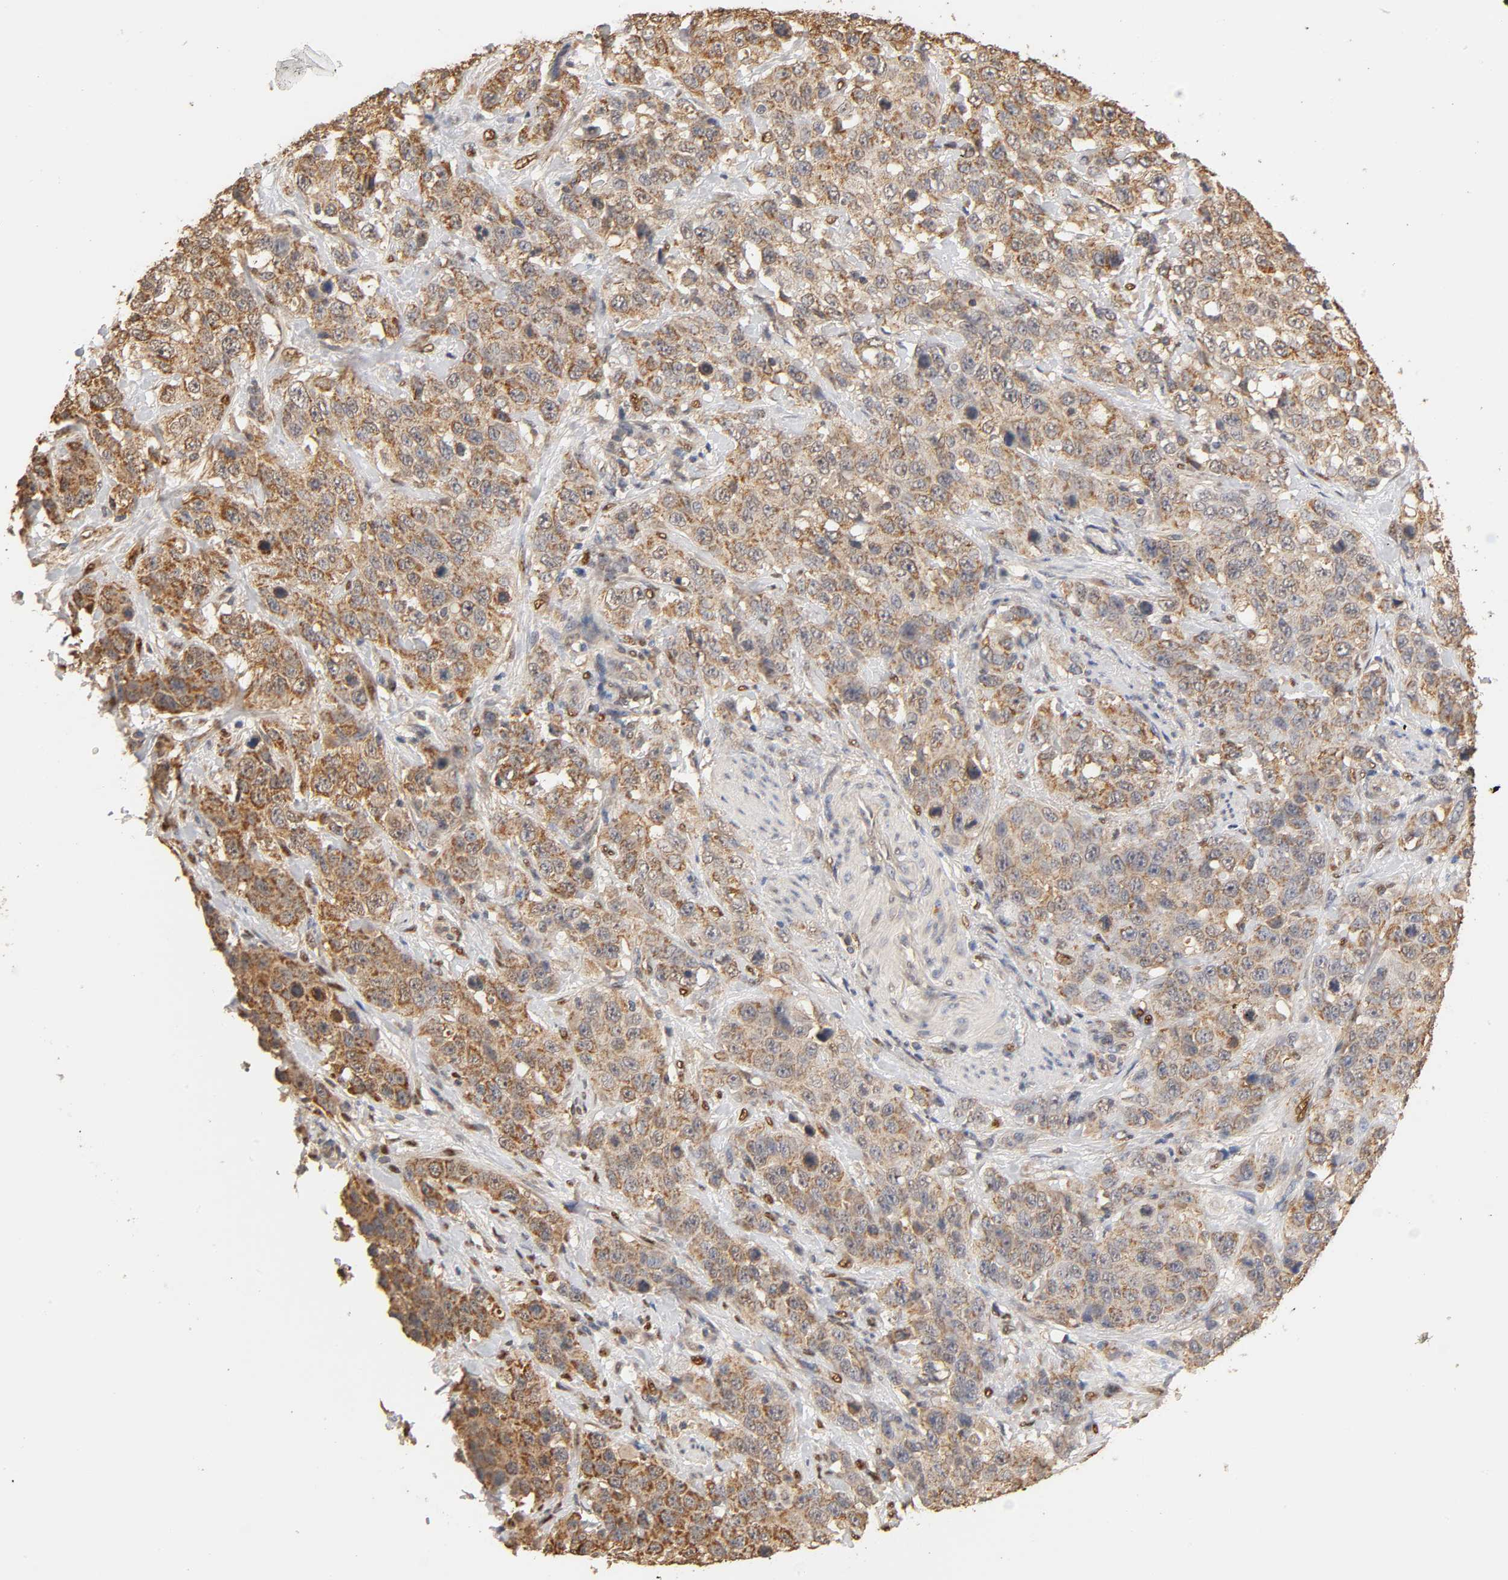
{"staining": {"intensity": "strong", "quantity": ">75%", "location": "cytoplasmic/membranous"}, "tissue": "stomach cancer", "cell_type": "Tumor cells", "image_type": "cancer", "snomed": [{"axis": "morphology", "description": "Normal tissue, NOS"}, {"axis": "morphology", "description": "Adenocarcinoma, NOS"}, {"axis": "topography", "description": "Stomach"}], "caption": "There is high levels of strong cytoplasmic/membranous staining in tumor cells of stomach cancer (adenocarcinoma), as demonstrated by immunohistochemical staining (brown color).", "gene": "PKN1", "patient": {"sex": "male", "age": 48}}